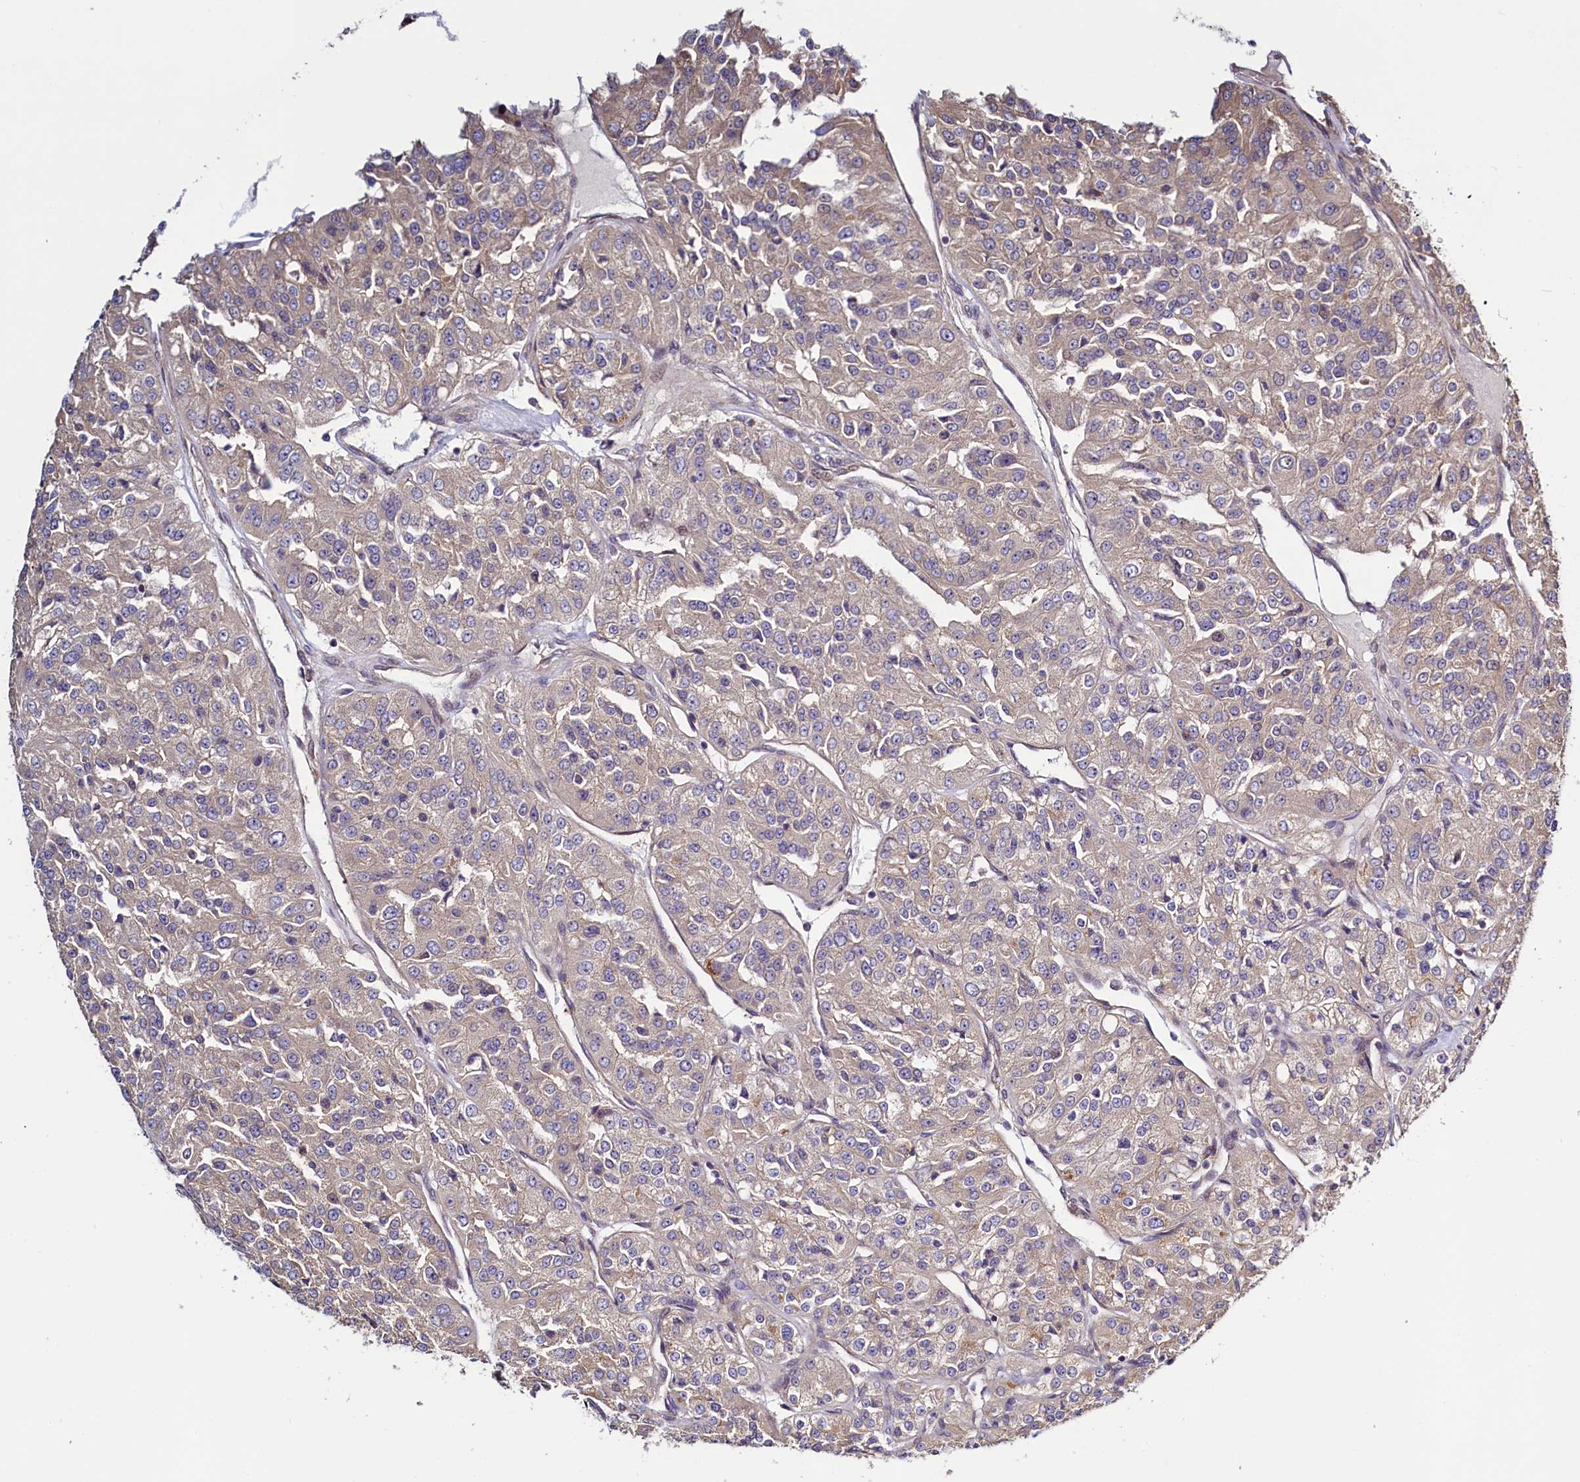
{"staining": {"intensity": "weak", "quantity": ">75%", "location": "cytoplasmic/membranous"}, "tissue": "renal cancer", "cell_type": "Tumor cells", "image_type": "cancer", "snomed": [{"axis": "morphology", "description": "Adenocarcinoma, NOS"}, {"axis": "topography", "description": "Kidney"}], "caption": "Adenocarcinoma (renal) was stained to show a protein in brown. There is low levels of weak cytoplasmic/membranous positivity in about >75% of tumor cells. (DAB (3,3'-diaminobenzidine) IHC, brown staining for protein, blue staining for nuclei).", "gene": "RBFA", "patient": {"sex": "female", "age": 63}}